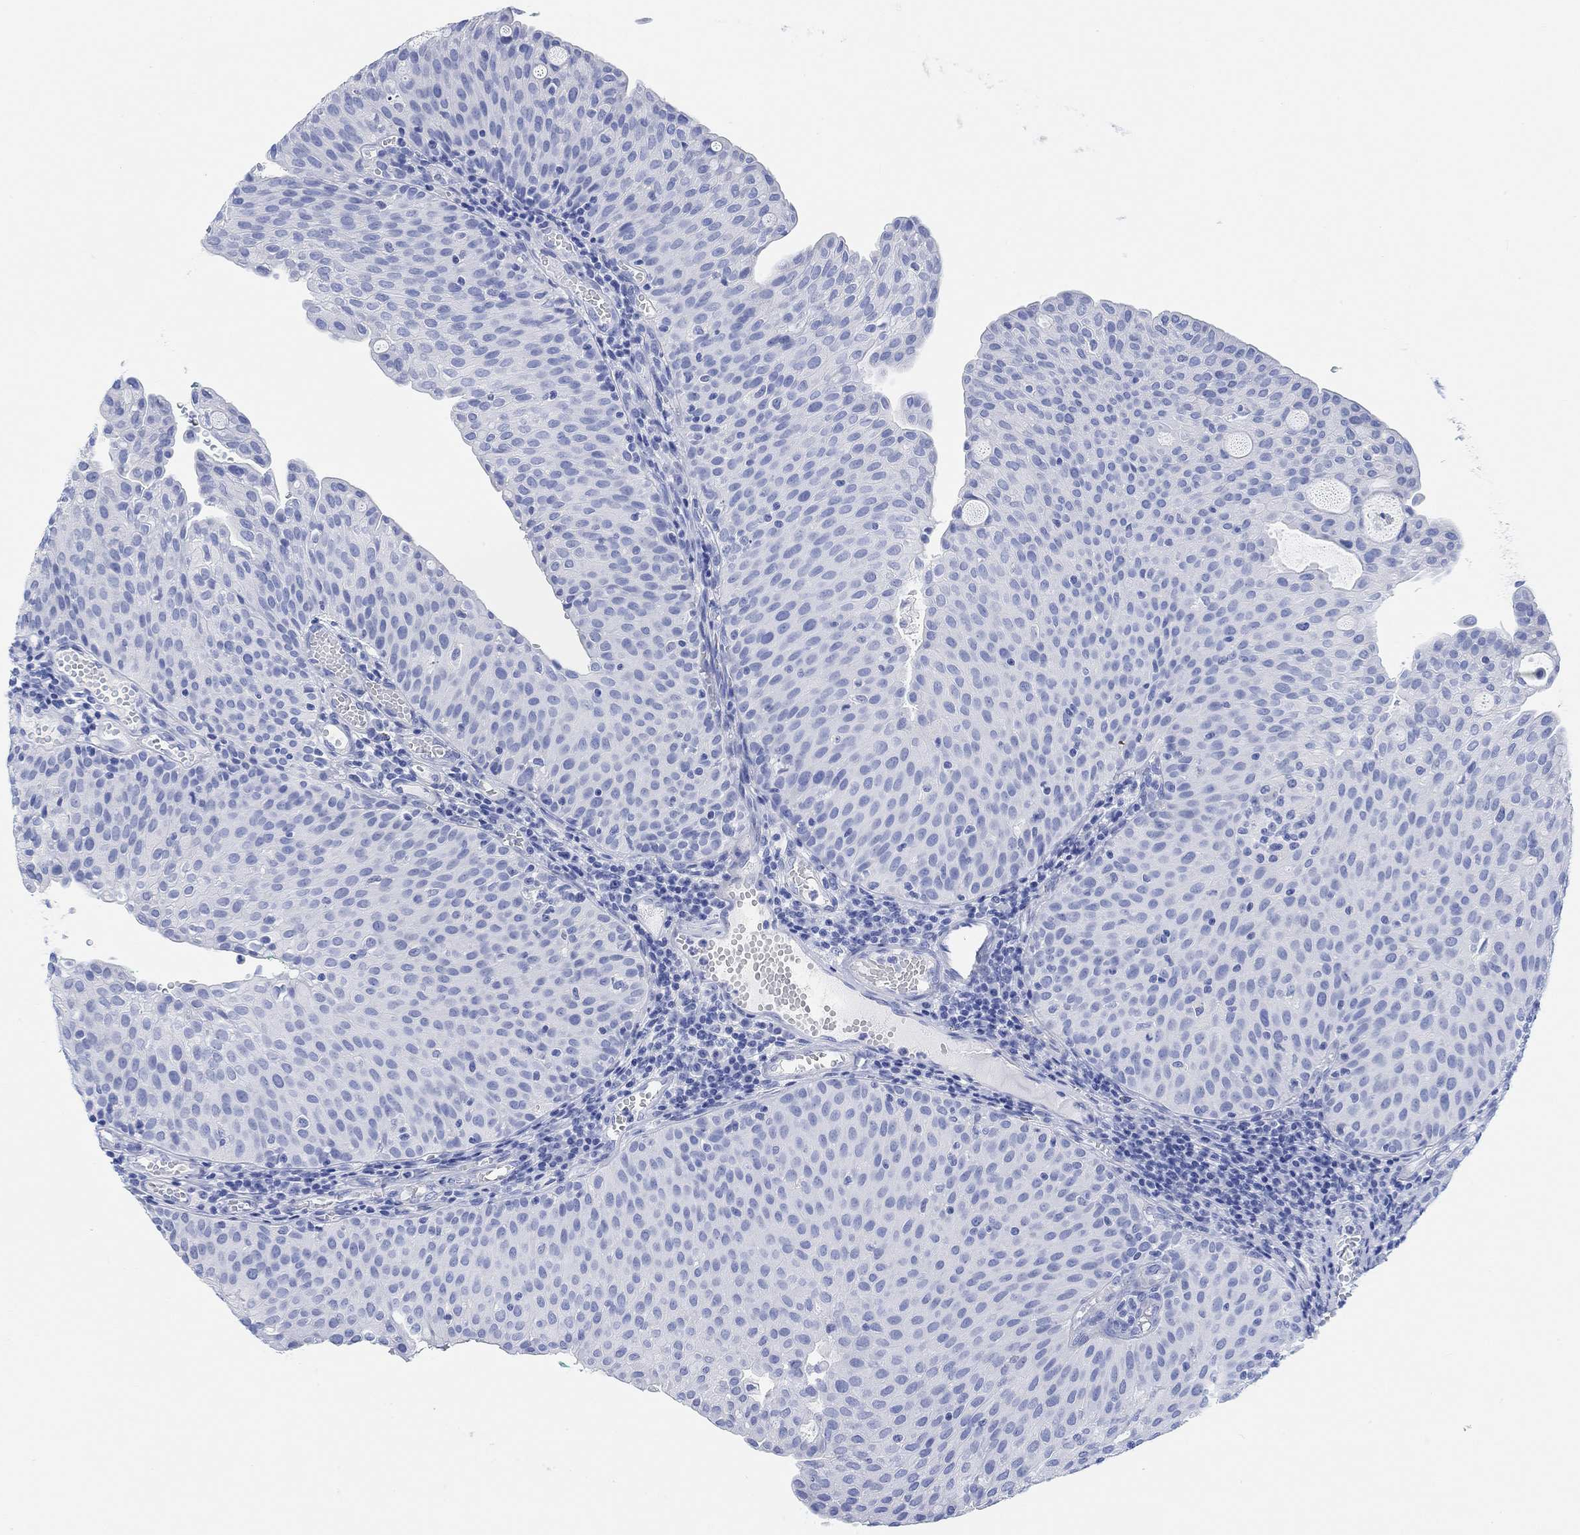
{"staining": {"intensity": "negative", "quantity": "none", "location": "none"}, "tissue": "urothelial cancer", "cell_type": "Tumor cells", "image_type": "cancer", "snomed": [{"axis": "morphology", "description": "Urothelial carcinoma, Low grade"}, {"axis": "topography", "description": "Urinary bladder"}], "caption": "There is no significant expression in tumor cells of urothelial cancer. (Brightfield microscopy of DAB (3,3'-diaminobenzidine) immunohistochemistry at high magnification).", "gene": "ANKRD33", "patient": {"sex": "male", "age": 54}}